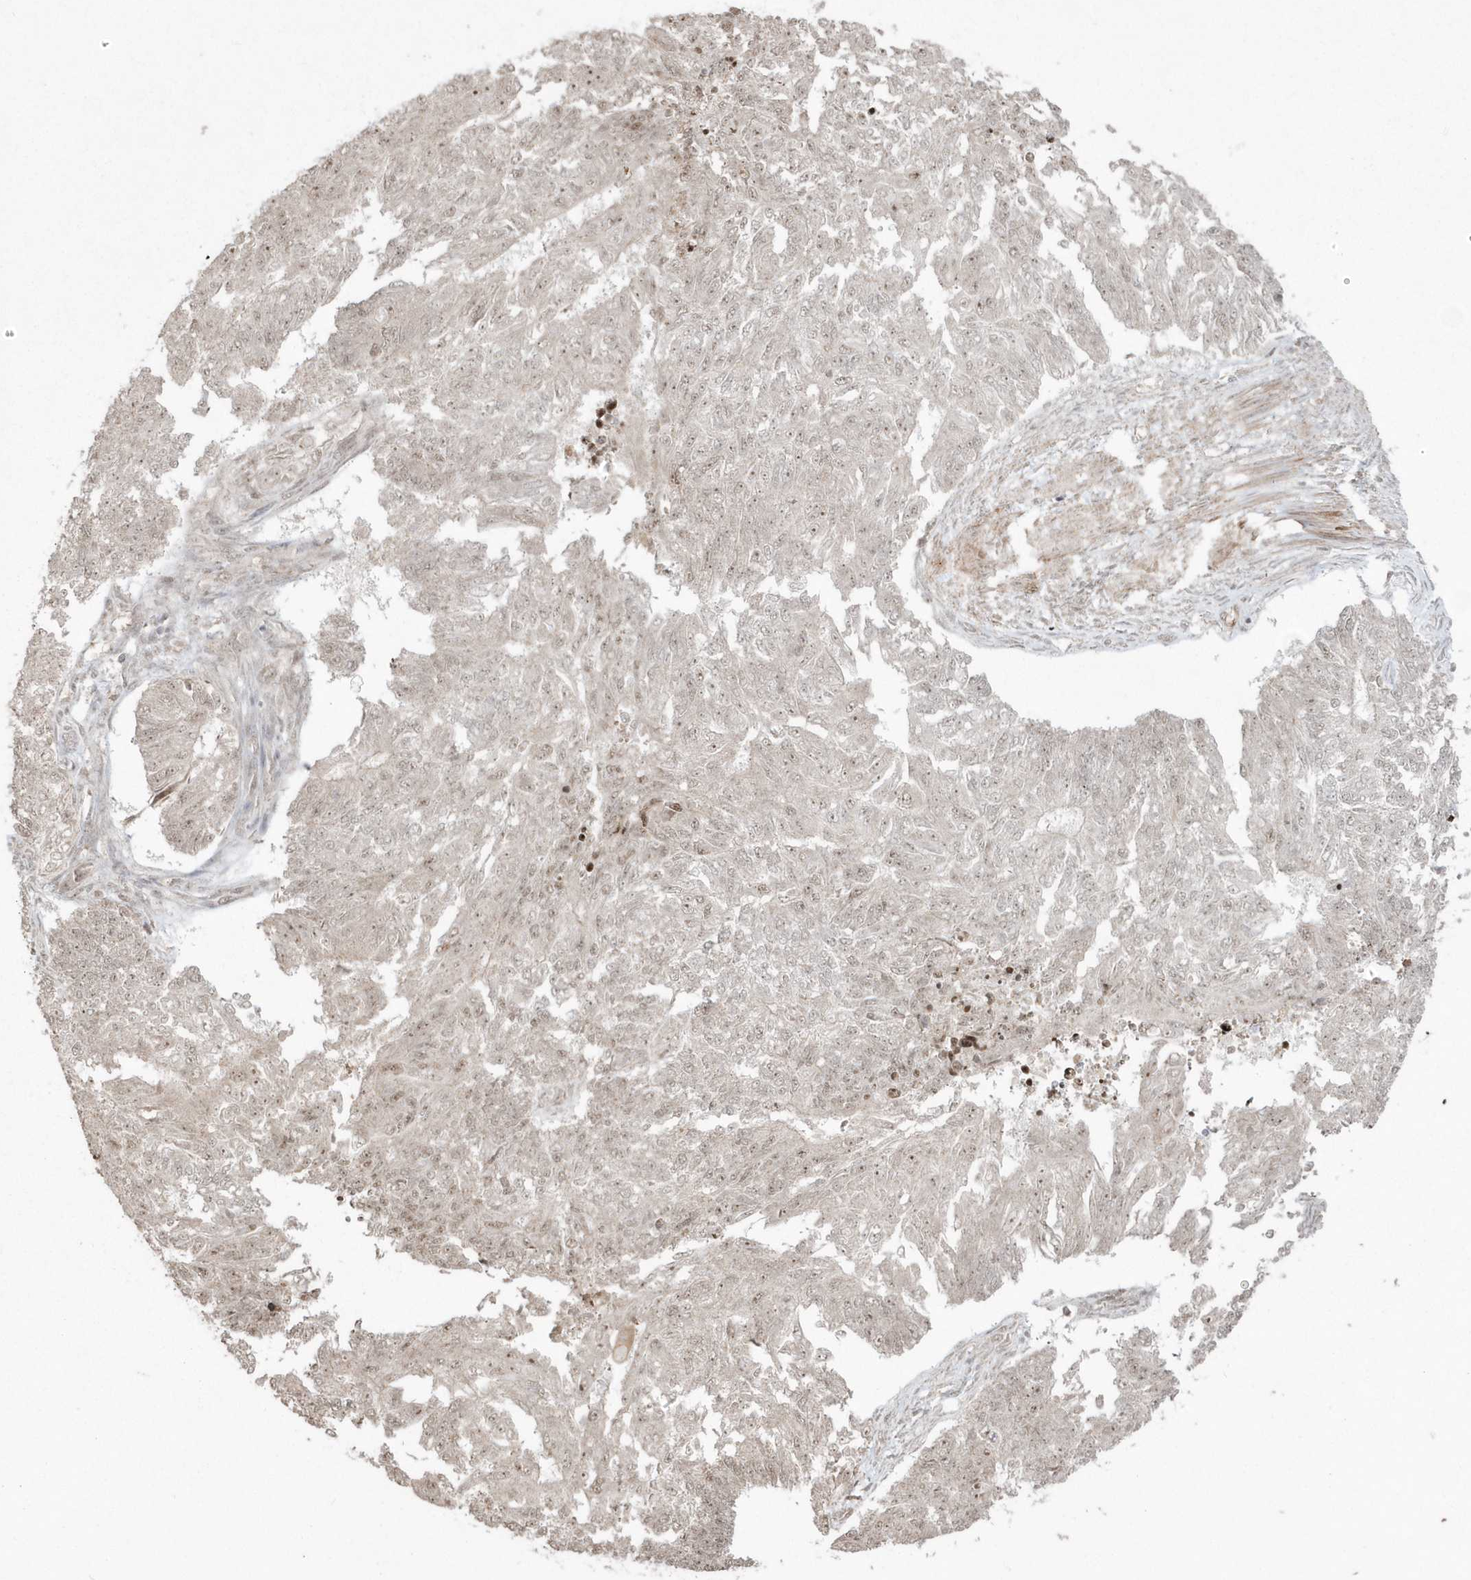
{"staining": {"intensity": "weak", "quantity": "<25%", "location": "nuclear"}, "tissue": "endometrial cancer", "cell_type": "Tumor cells", "image_type": "cancer", "snomed": [{"axis": "morphology", "description": "Adenocarcinoma, NOS"}, {"axis": "topography", "description": "Endometrium"}], "caption": "A micrograph of endometrial cancer (adenocarcinoma) stained for a protein reveals no brown staining in tumor cells.", "gene": "EPB41L4A", "patient": {"sex": "female", "age": 32}}